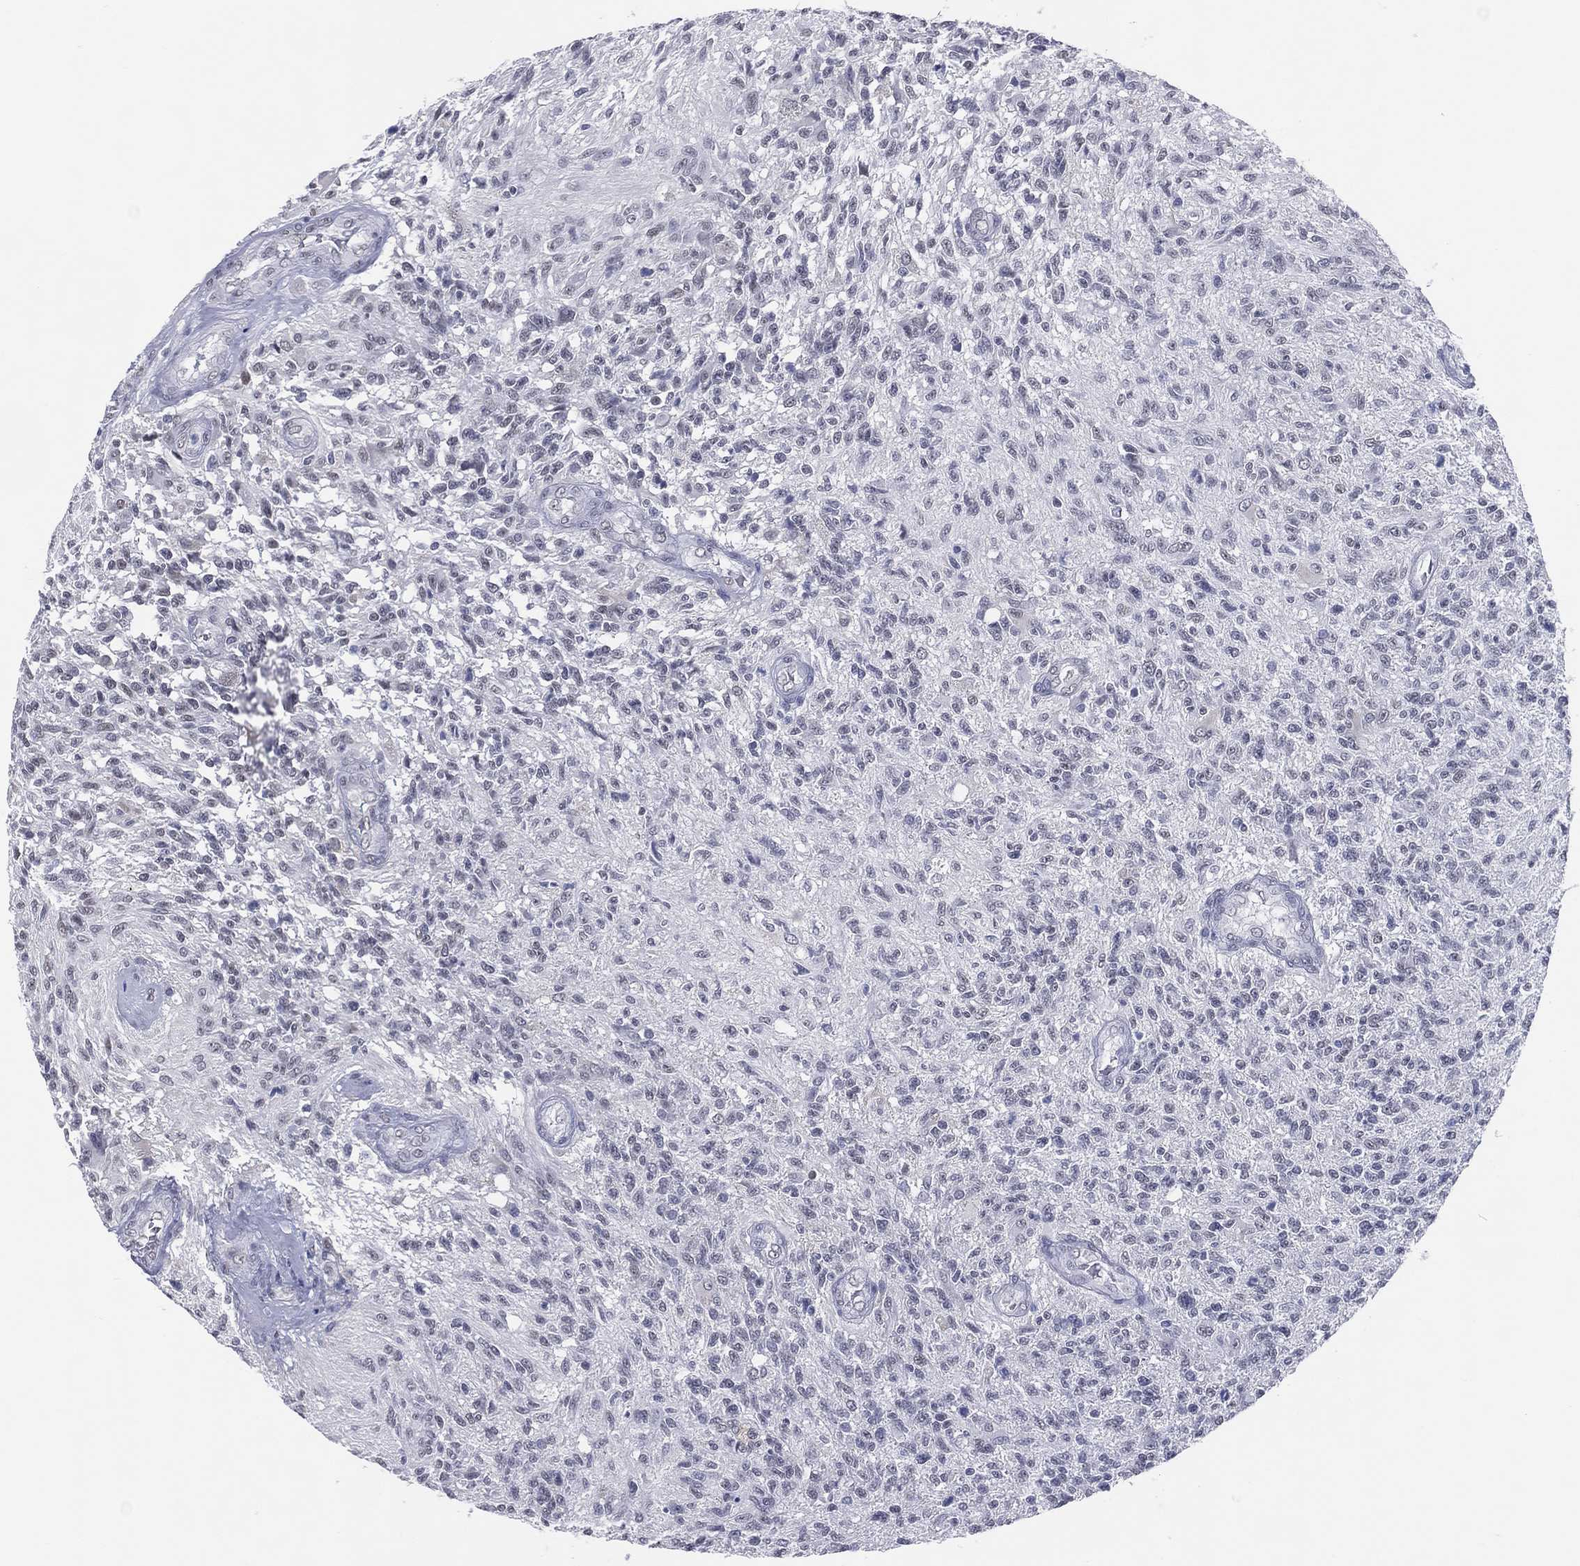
{"staining": {"intensity": "negative", "quantity": "none", "location": "none"}, "tissue": "glioma", "cell_type": "Tumor cells", "image_type": "cancer", "snomed": [{"axis": "morphology", "description": "Glioma, malignant, High grade"}, {"axis": "topography", "description": "Brain"}], "caption": "The IHC micrograph has no significant positivity in tumor cells of malignant glioma (high-grade) tissue. (Stains: DAB immunohistochemistry with hematoxylin counter stain, Microscopy: brightfield microscopy at high magnification).", "gene": "CFAP58", "patient": {"sex": "male", "age": 56}}